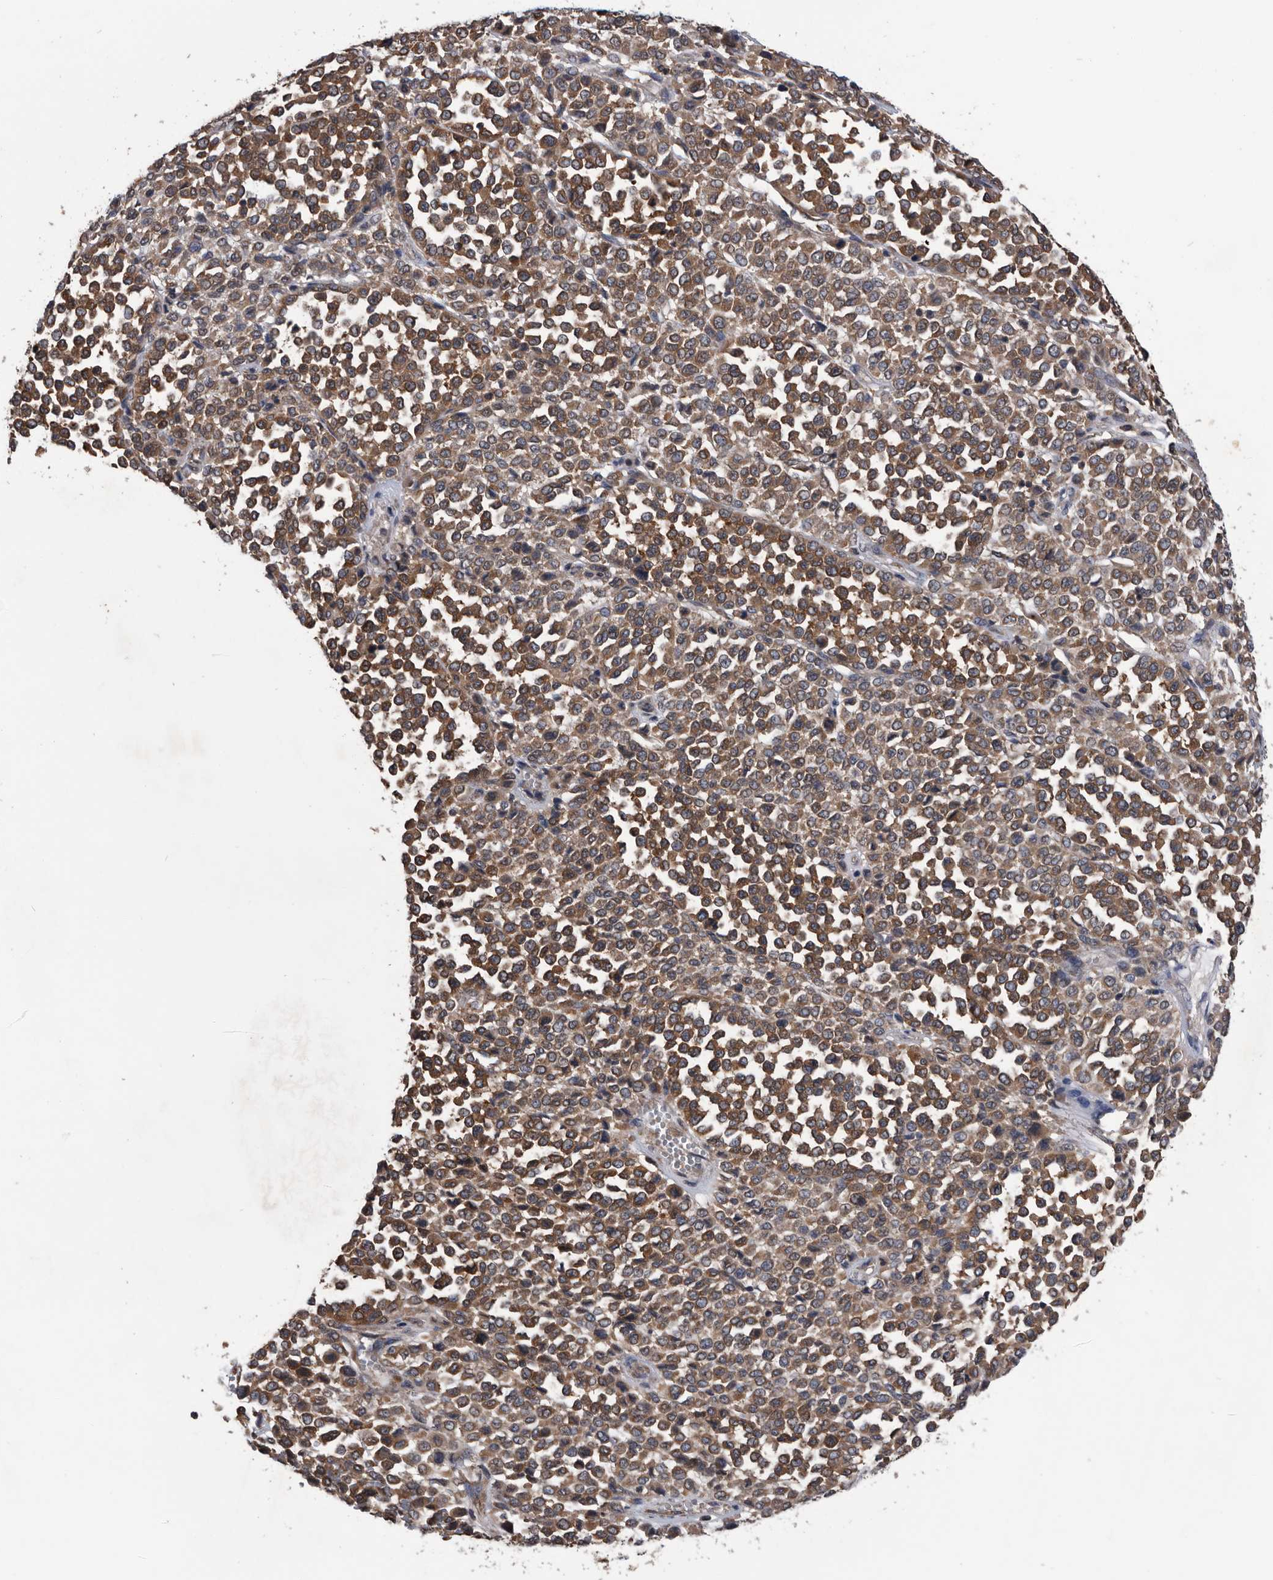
{"staining": {"intensity": "moderate", "quantity": ">75%", "location": "cytoplasmic/membranous"}, "tissue": "melanoma", "cell_type": "Tumor cells", "image_type": "cancer", "snomed": [{"axis": "morphology", "description": "Malignant melanoma, Metastatic site"}, {"axis": "topography", "description": "Pancreas"}], "caption": "Protein expression analysis of human melanoma reveals moderate cytoplasmic/membranous staining in approximately >75% of tumor cells.", "gene": "NRBP1", "patient": {"sex": "female", "age": 30}}